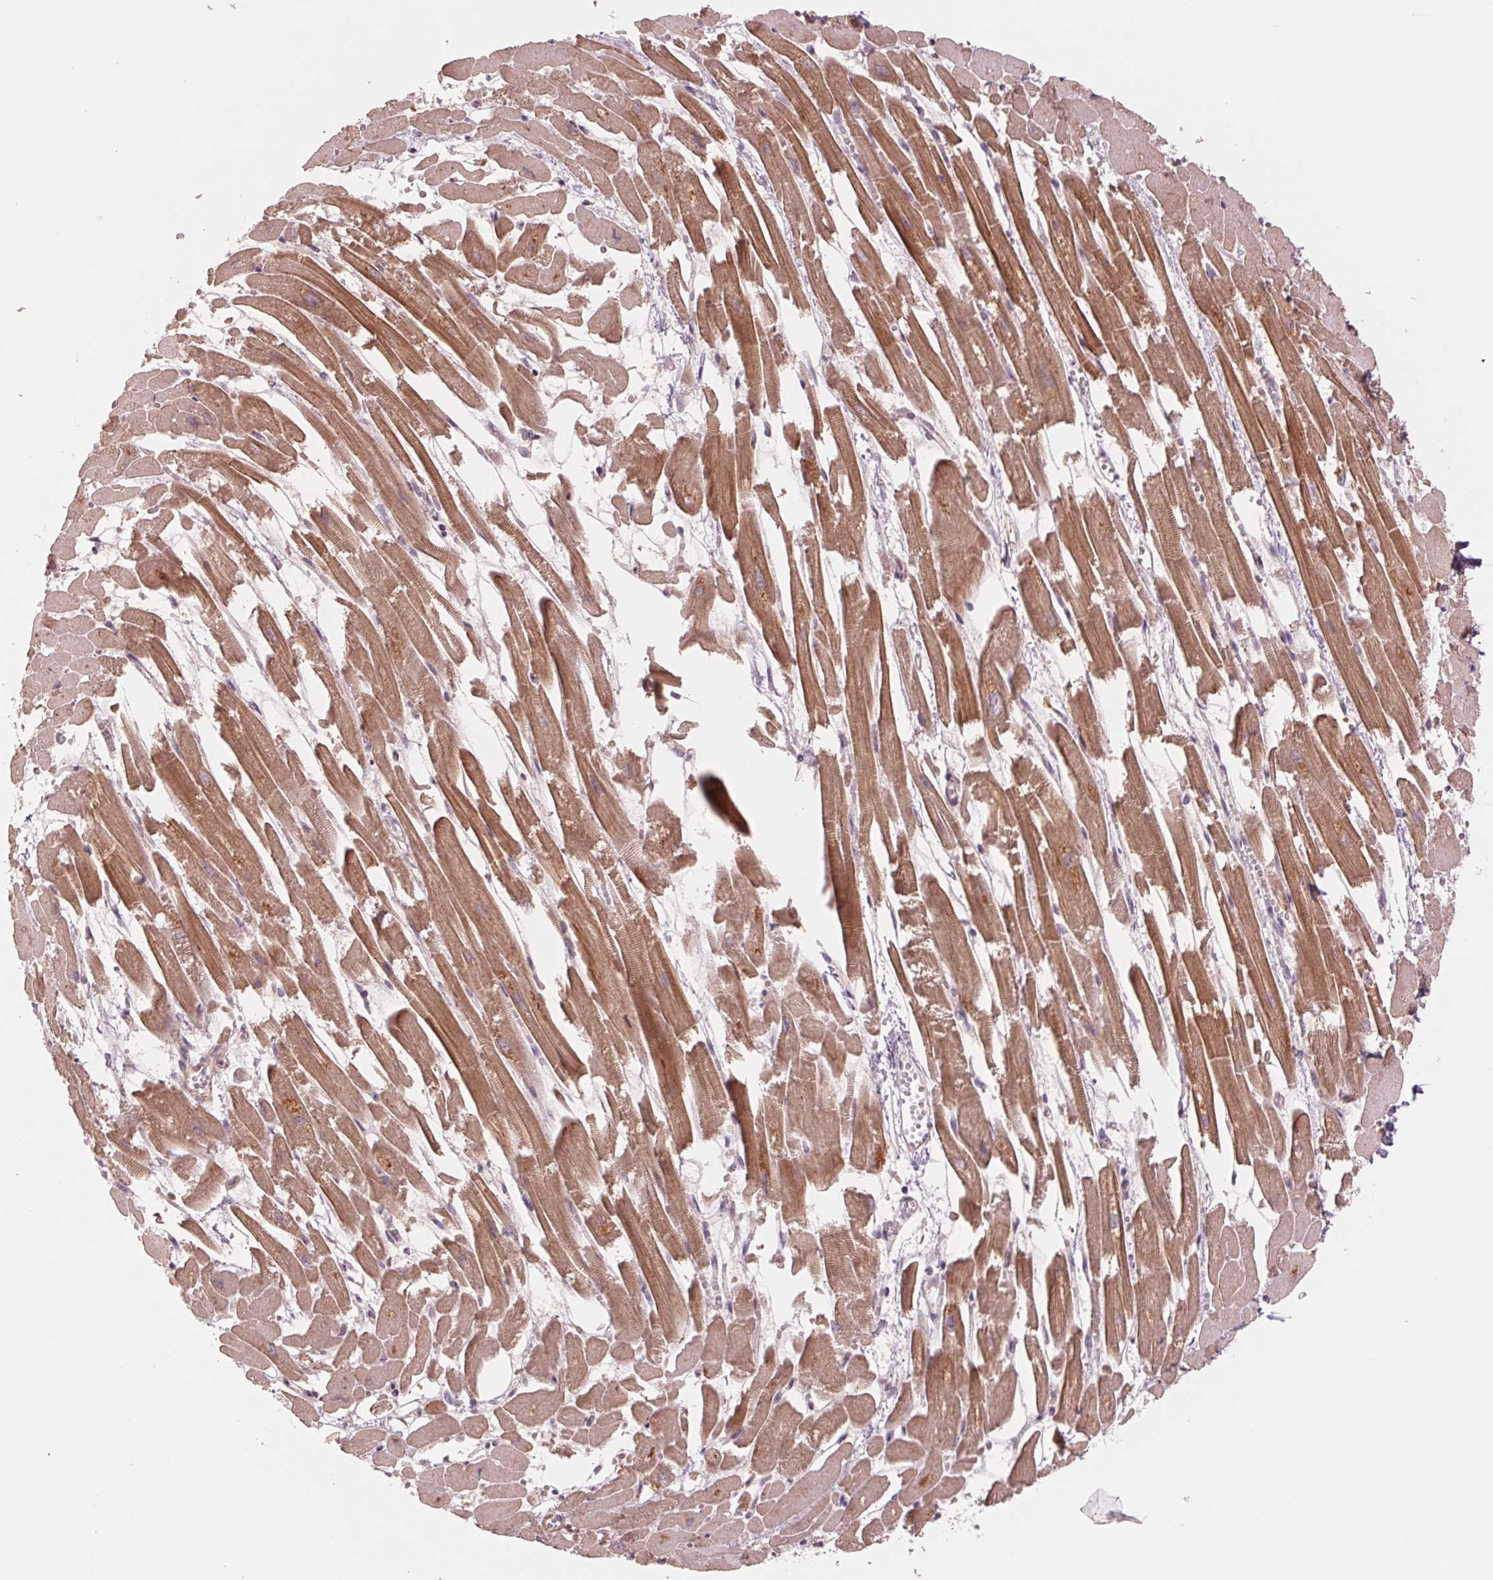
{"staining": {"intensity": "moderate", "quantity": ">75%", "location": "cytoplasmic/membranous"}, "tissue": "heart muscle", "cell_type": "Cardiomyocytes", "image_type": "normal", "snomed": [{"axis": "morphology", "description": "Normal tissue, NOS"}, {"axis": "topography", "description": "Heart"}], "caption": "Immunohistochemistry micrograph of unremarkable heart muscle: heart muscle stained using IHC reveals medium levels of moderate protein expression localized specifically in the cytoplasmic/membranous of cardiomyocytes, appearing as a cytoplasmic/membranous brown color.", "gene": "PPIAL4A", "patient": {"sex": "female", "age": 52}}